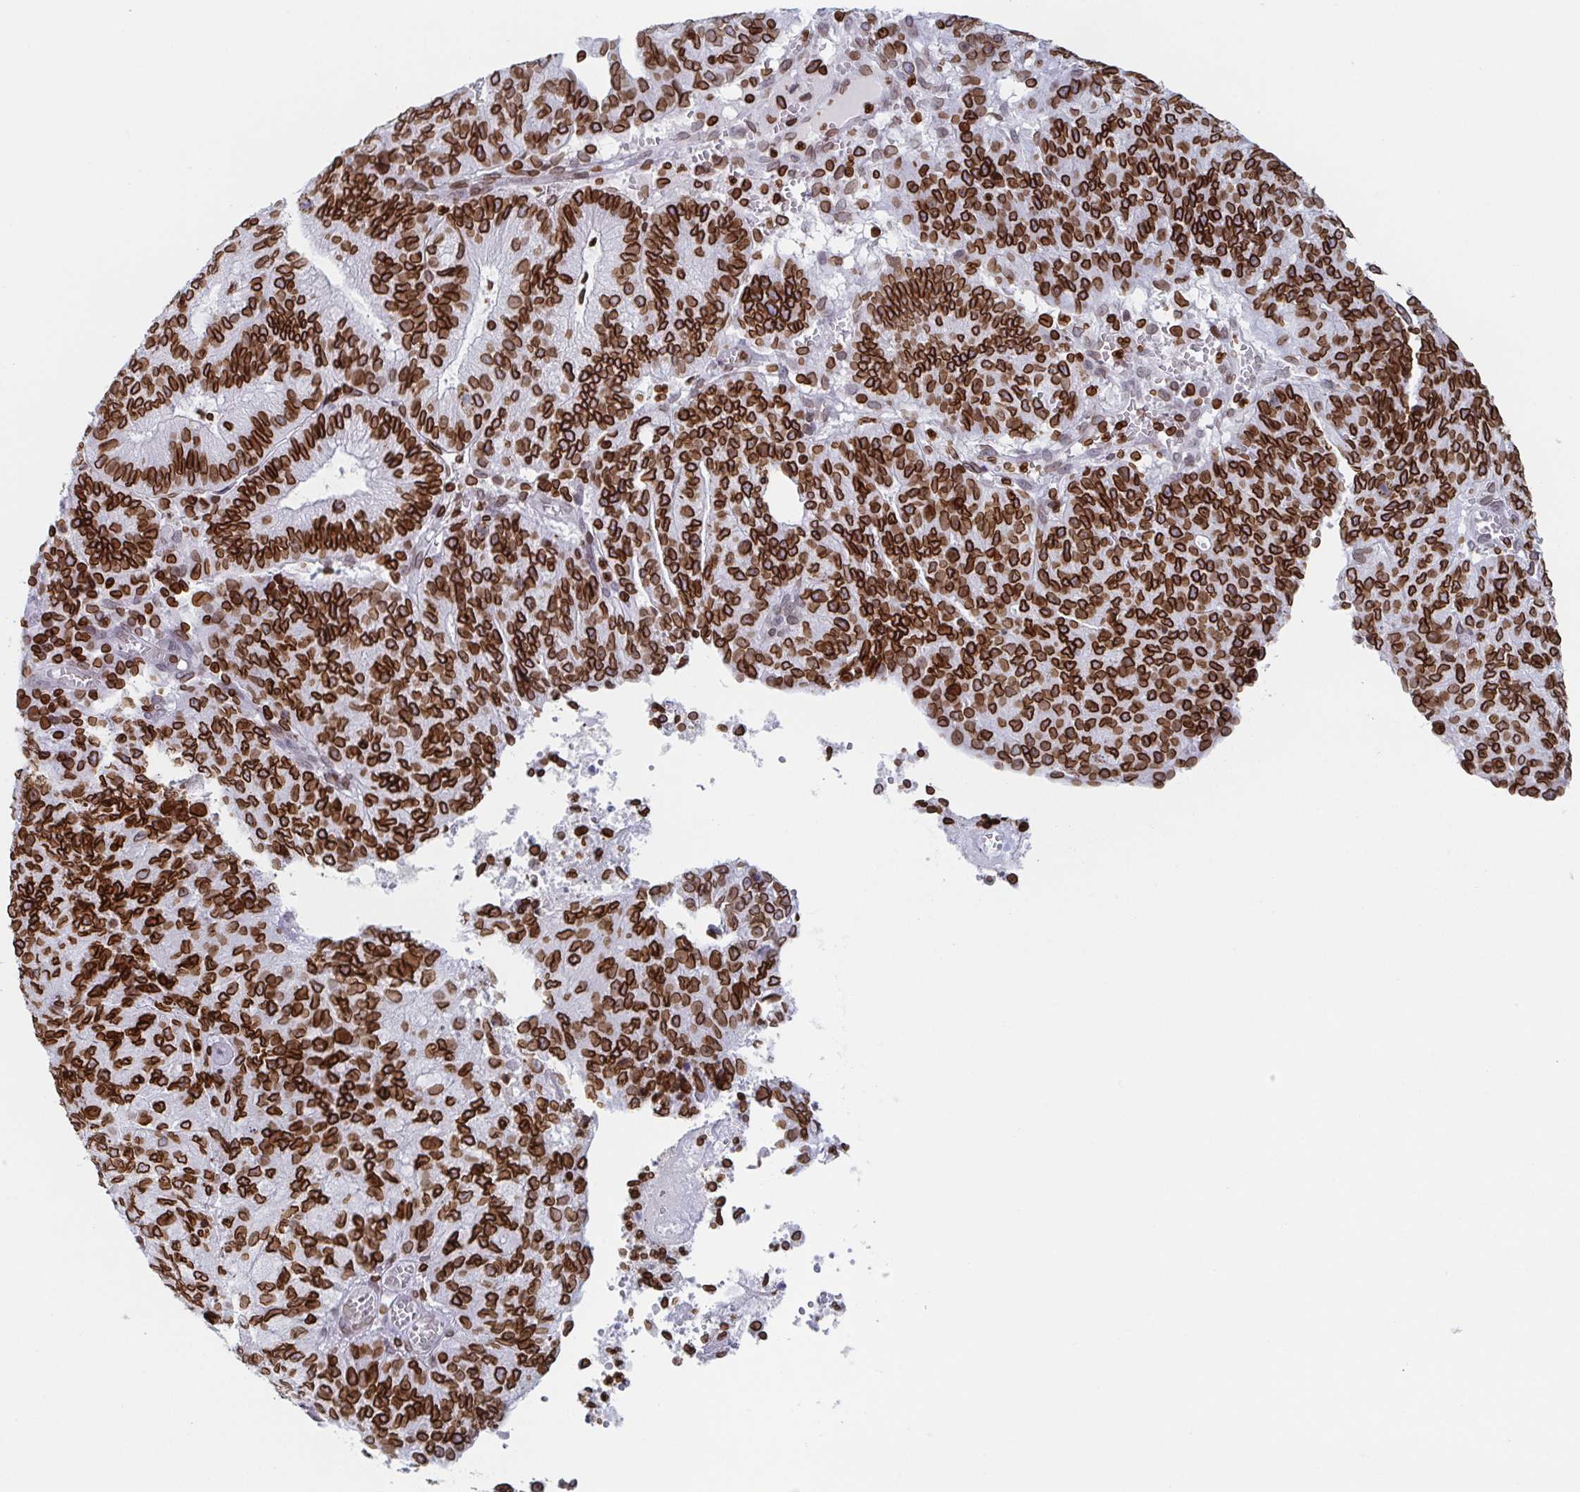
{"staining": {"intensity": "strong", "quantity": ">75%", "location": "cytoplasmic/membranous,nuclear"}, "tissue": "endometrial cancer", "cell_type": "Tumor cells", "image_type": "cancer", "snomed": [{"axis": "morphology", "description": "Adenocarcinoma, NOS"}, {"axis": "topography", "description": "Endometrium"}], "caption": "The photomicrograph displays immunohistochemical staining of endometrial adenocarcinoma. There is strong cytoplasmic/membranous and nuclear staining is identified in approximately >75% of tumor cells.", "gene": "BTBD7", "patient": {"sex": "female", "age": 82}}